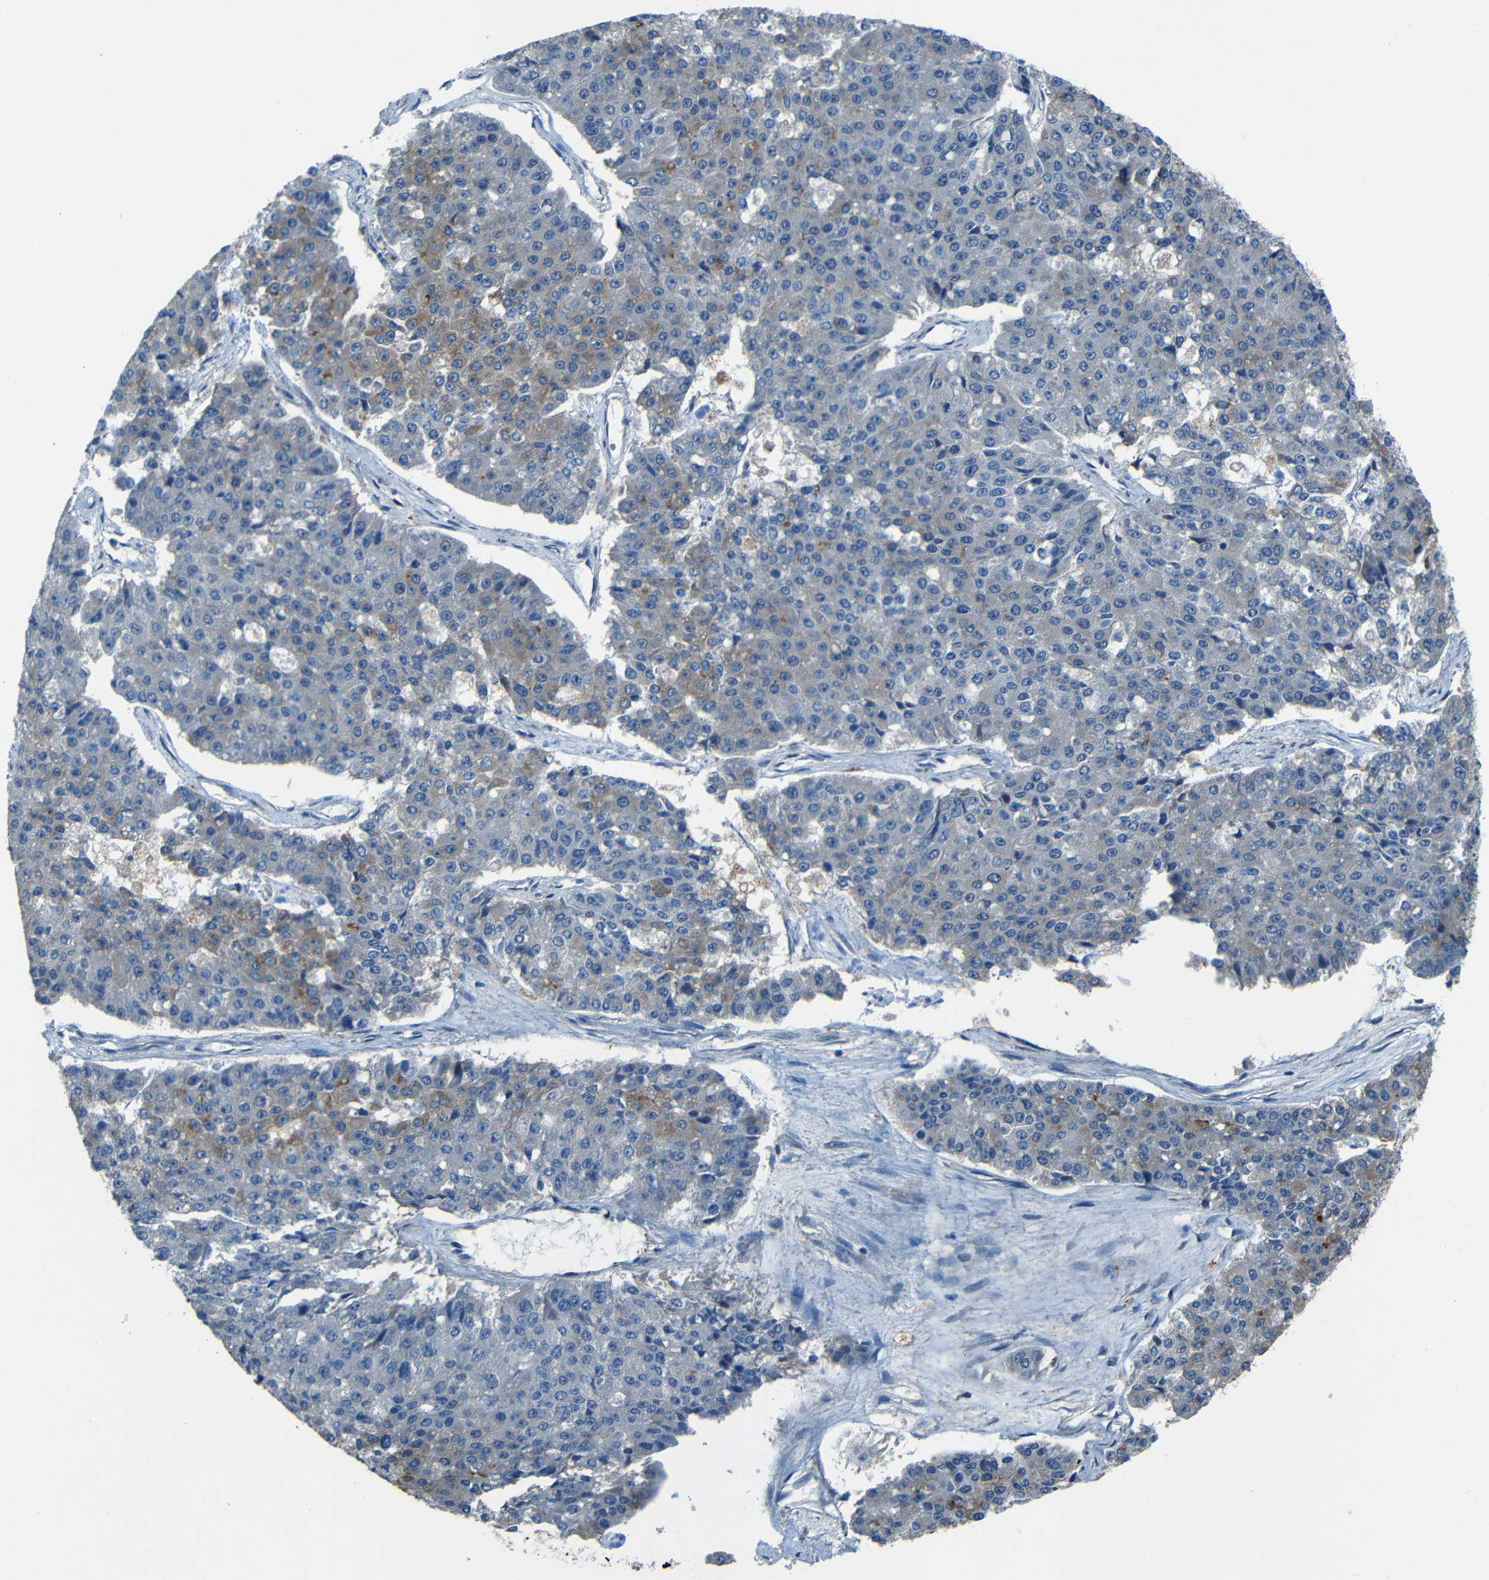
{"staining": {"intensity": "weak", "quantity": "<25%", "location": "cytoplasmic/membranous"}, "tissue": "pancreatic cancer", "cell_type": "Tumor cells", "image_type": "cancer", "snomed": [{"axis": "morphology", "description": "Adenocarcinoma, NOS"}, {"axis": "topography", "description": "Pancreas"}], "caption": "High power microscopy photomicrograph of an immunohistochemistry (IHC) histopathology image of adenocarcinoma (pancreatic), revealing no significant positivity in tumor cells.", "gene": "SLA", "patient": {"sex": "male", "age": 50}}